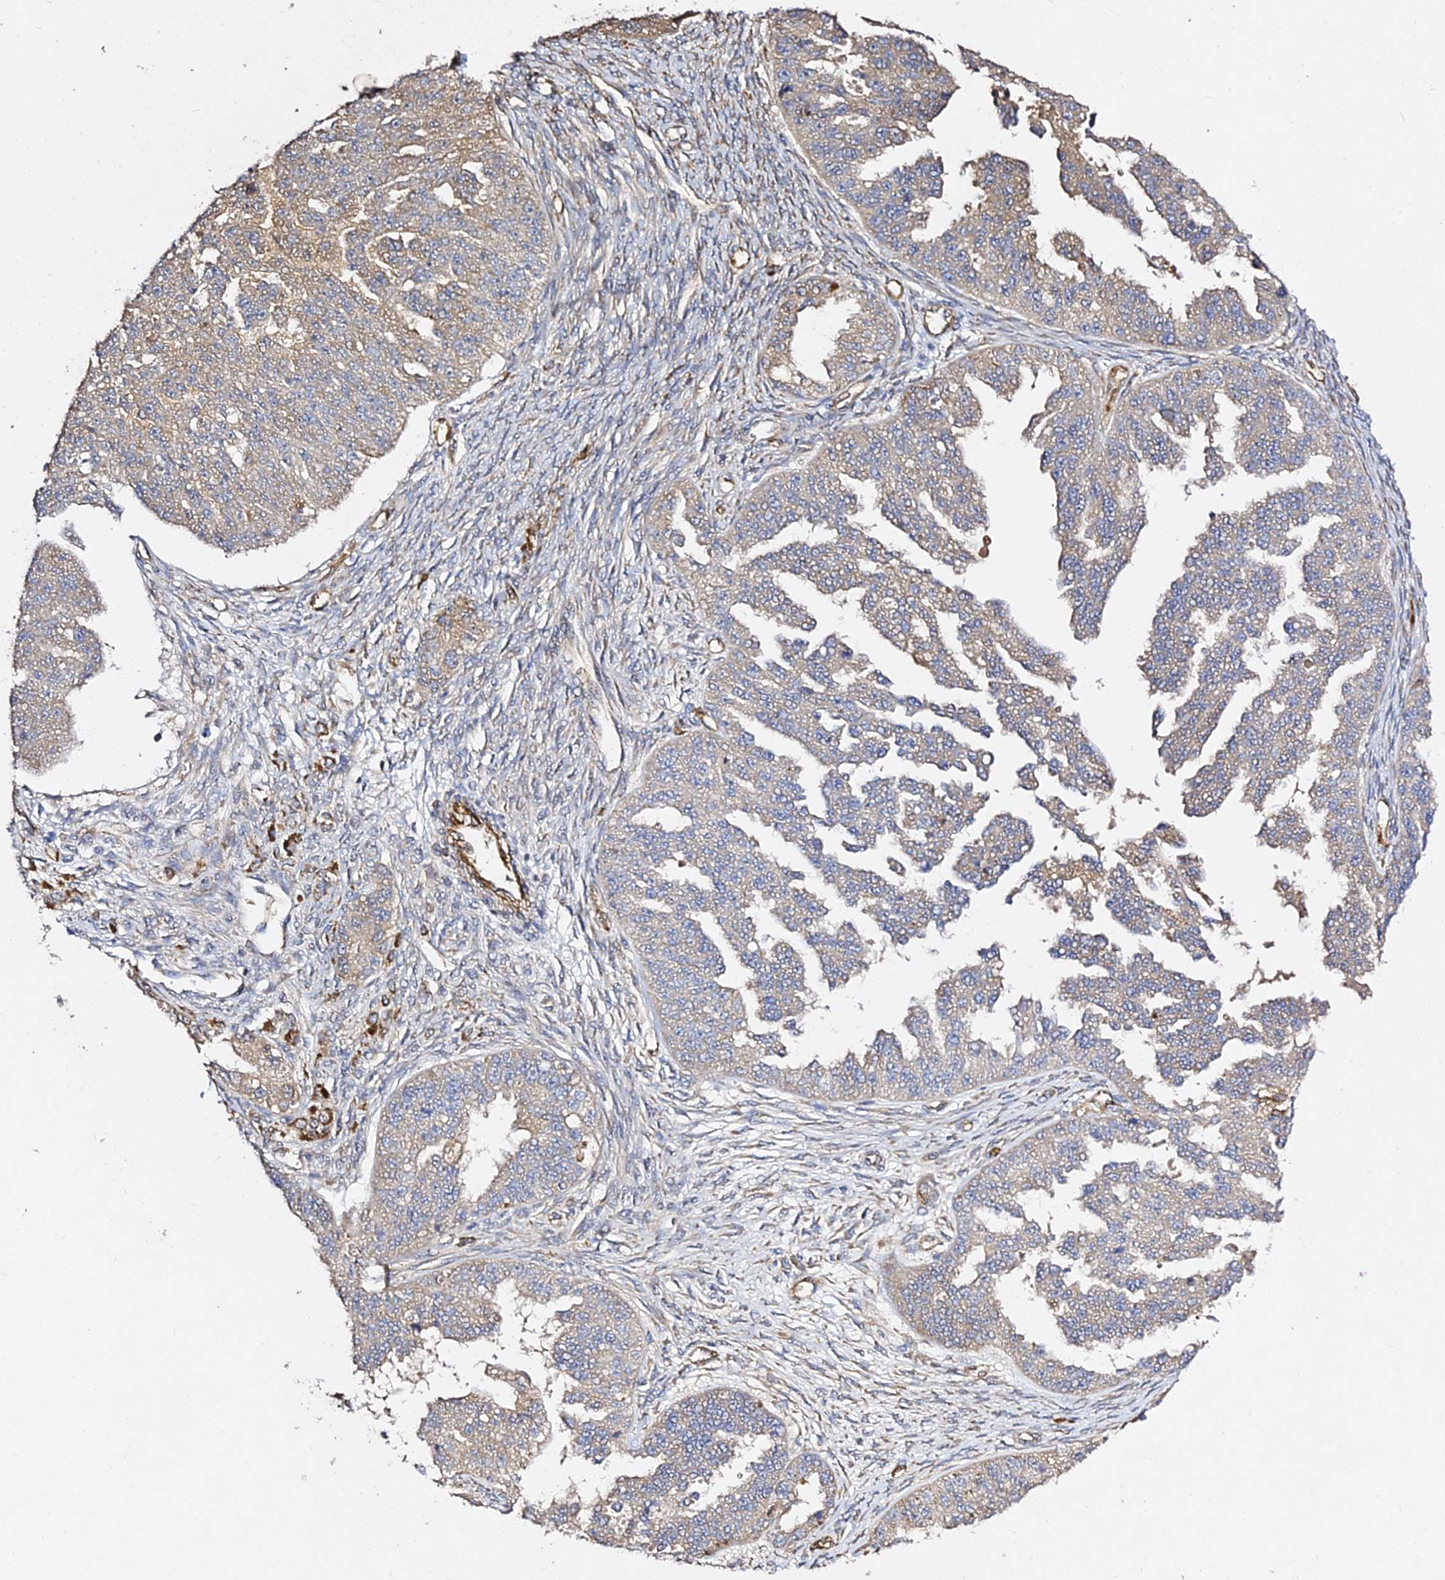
{"staining": {"intensity": "weak", "quantity": "25%-75%", "location": "cytoplasmic/membranous"}, "tissue": "ovarian cancer", "cell_type": "Tumor cells", "image_type": "cancer", "snomed": [{"axis": "morphology", "description": "Cystadenocarcinoma, serous, NOS"}, {"axis": "topography", "description": "Ovary"}], "caption": "IHC of human ovarian cancer (serous cystadenocarcinoma) displays low levels of weak cytoplasmic/membranous staining in approximately 25%-75% of tumor cells.", "gene": "GRTP1", "patient": {"sex": "female", "age": 58}}